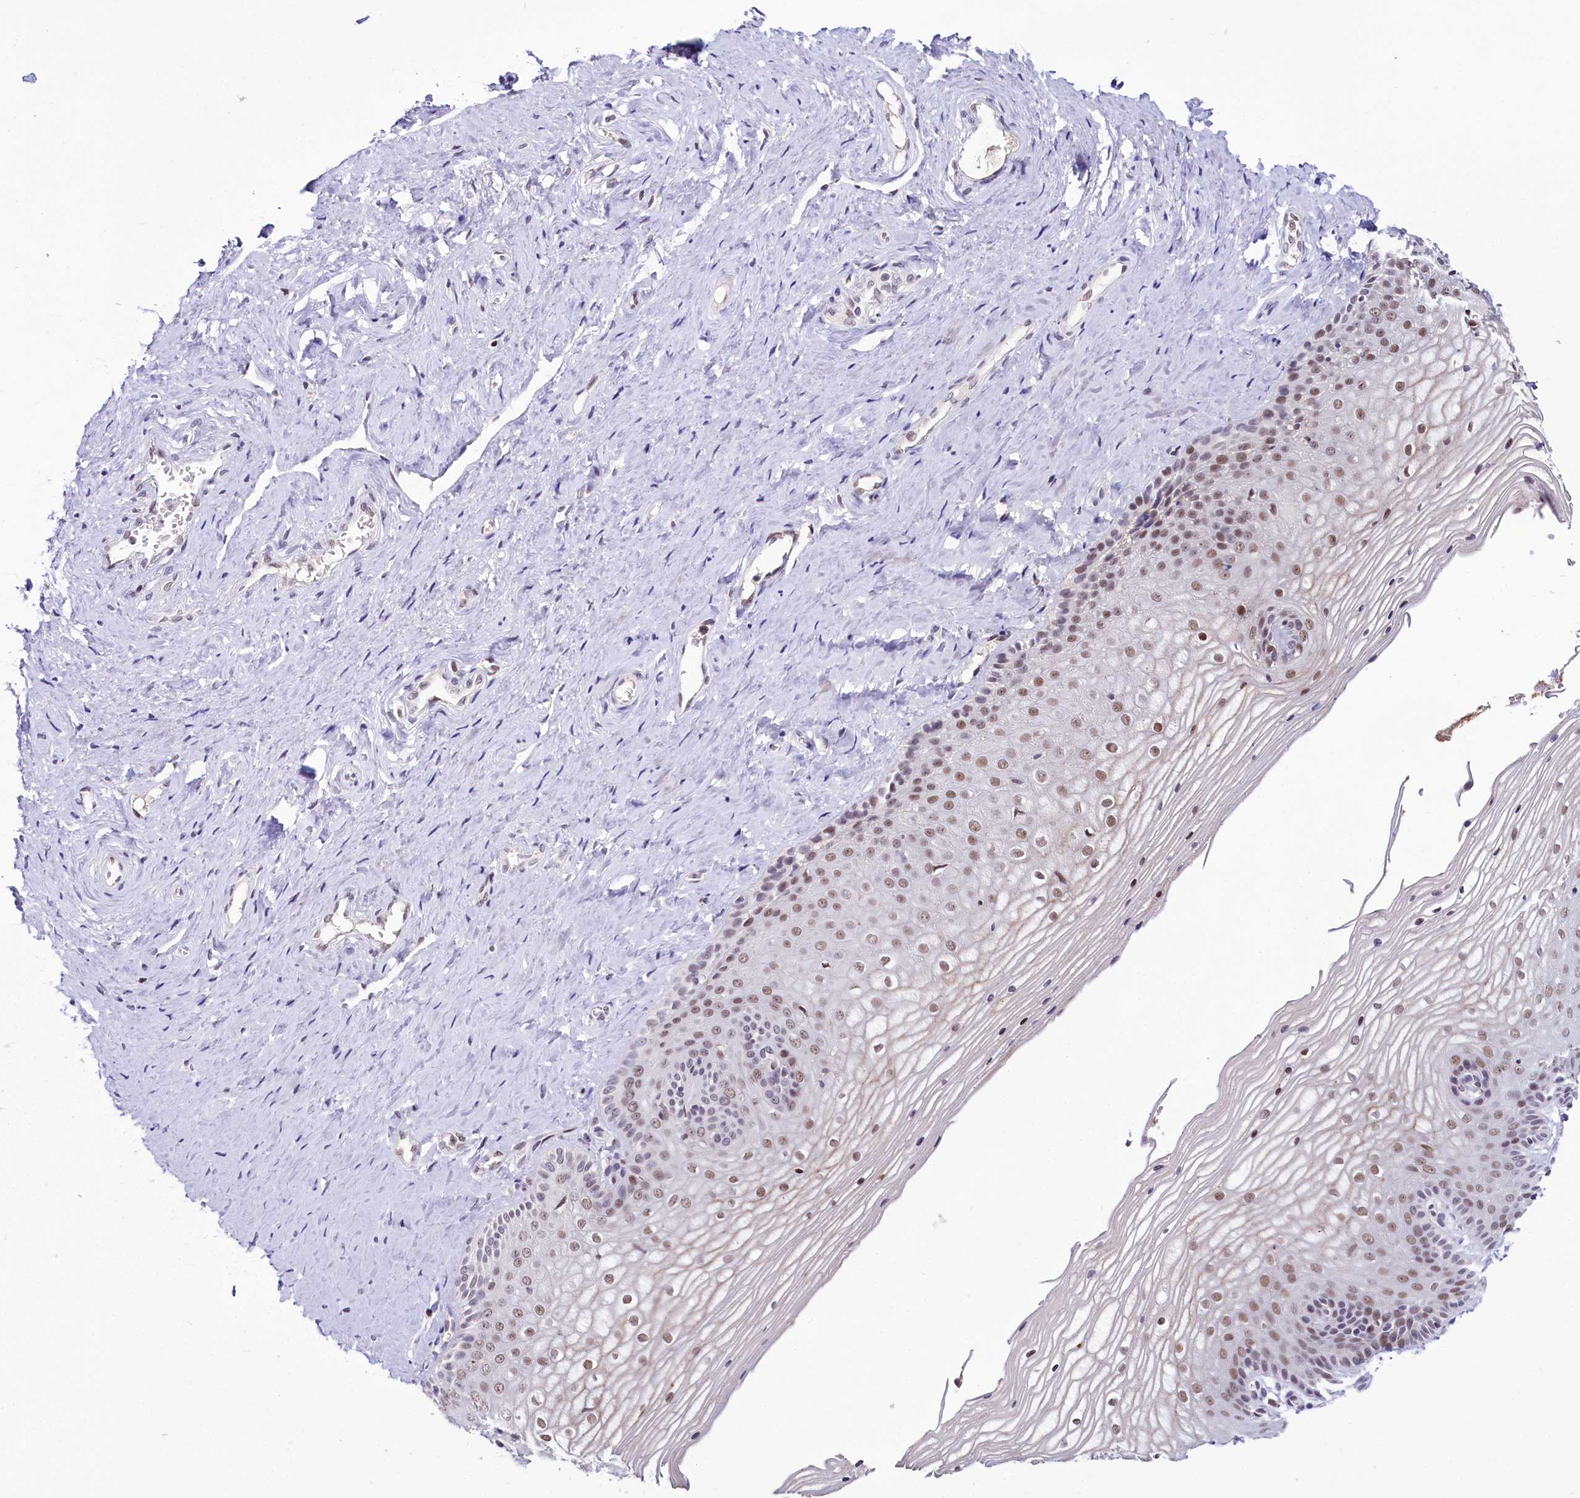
{"staining": {"intensity": "moderate", "quantity": "25%-75%", "location": "nuclear"}, "tissue": "vagina", "cell_type": "Squamous epithelial cells", "image_type": "normal", "snomed": [{"axis": "morphology", "description": "Normal tissue, NOS"}, {"axis": "topography", "description": "Vagina"}, {"axis": "topography", "description": "Cervix"}], "caption": "Immunohistochemistry photomicrograph of normal human vagina stained for a protein (brown), which demonstrates medium levels of moderate nuclear positivity in approximately 25%-75% of squamous epithelial cells.", "gene": "SCAF11", "patient": {"sex": "female", "age": 40}}